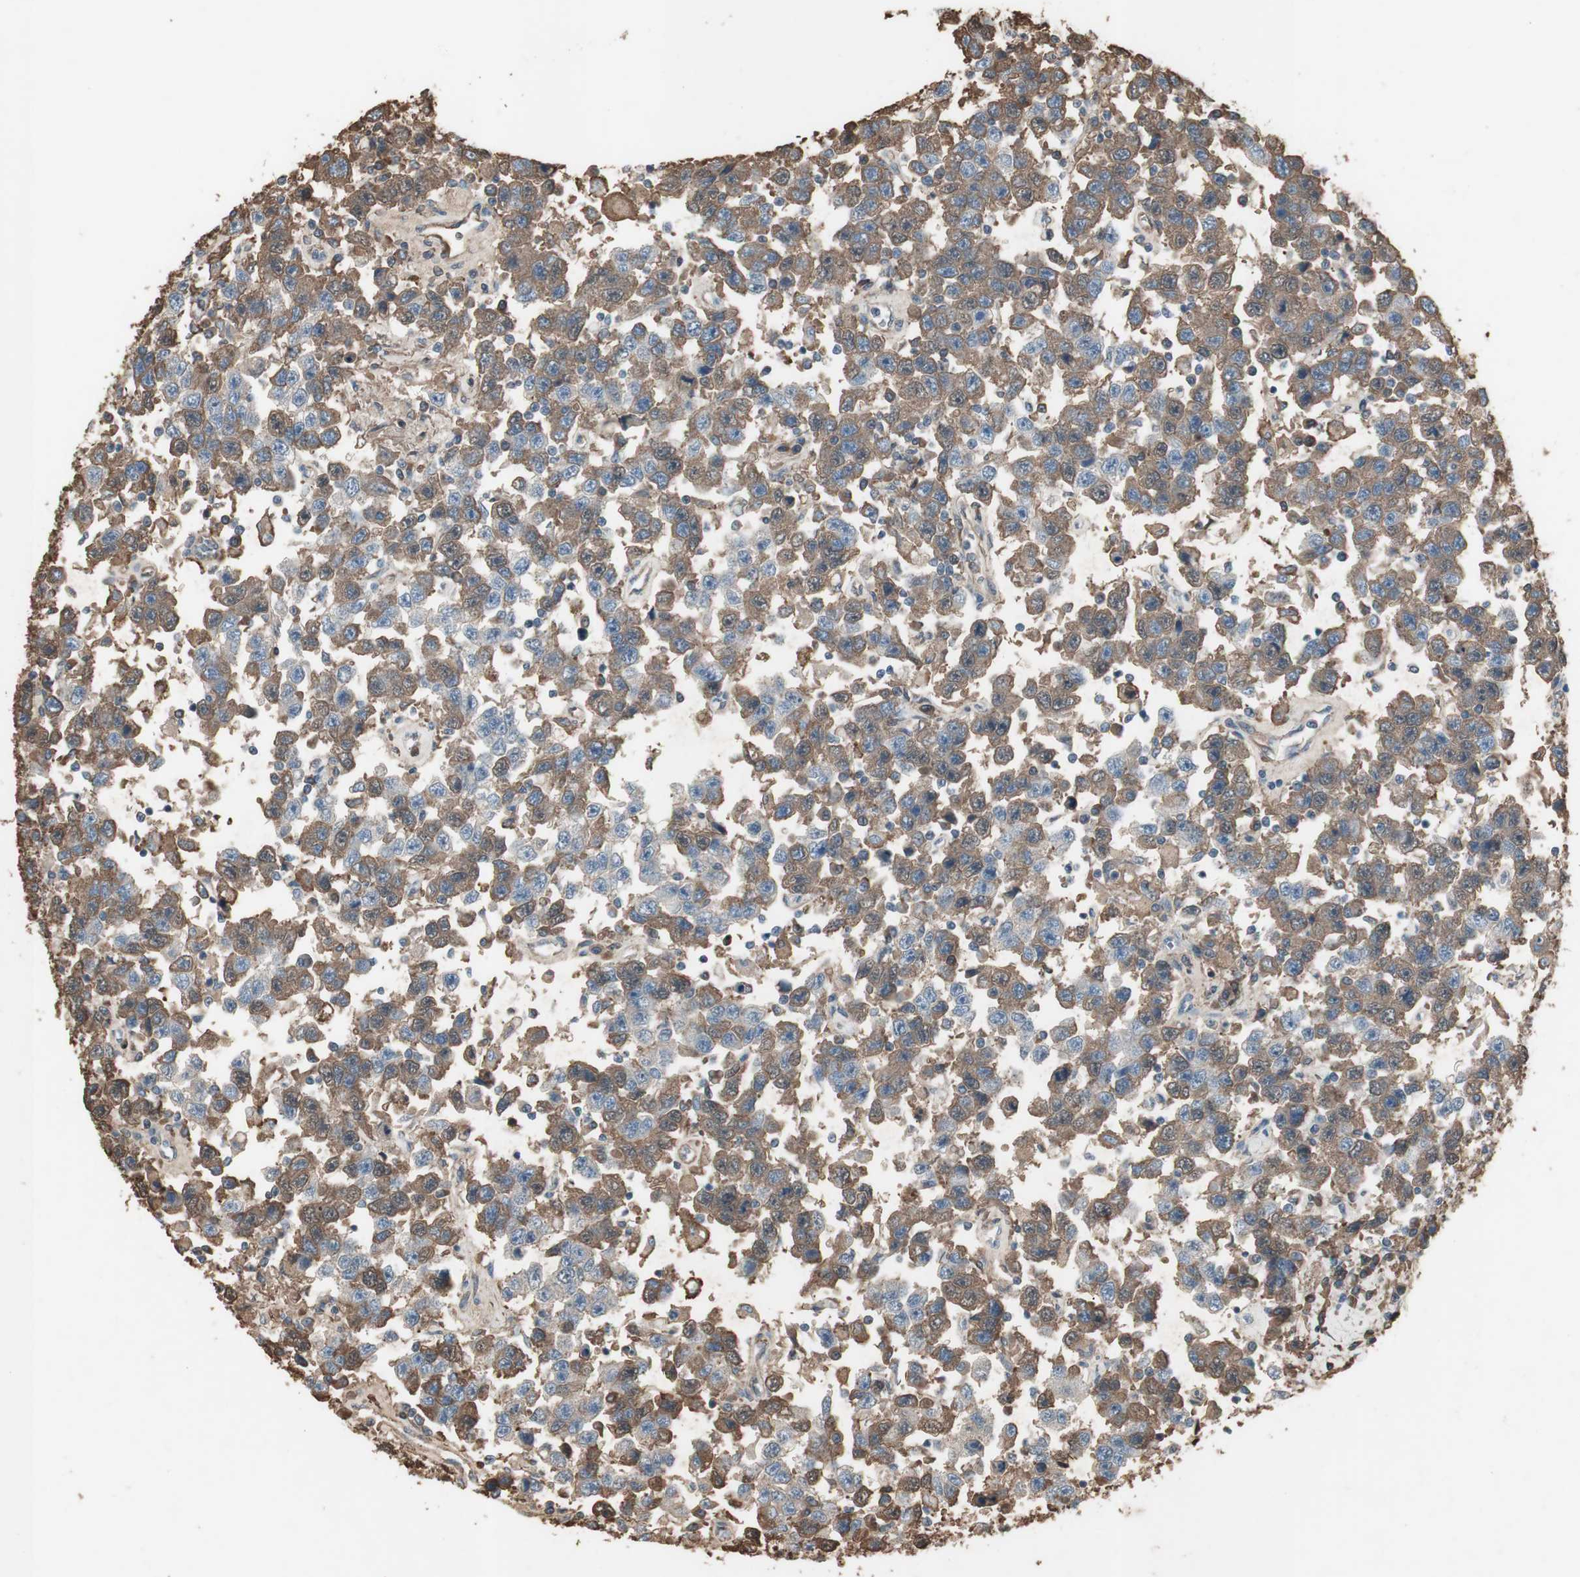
{"staining": {"intensity": "weak", "quantity": ">75%", "location": "cytoplasmic/membranous"}, "tissue": "testis cancer", "cell_type": "Tumor cells", "image_type": "cancer", "snomed": [{"axis": "morphology", "description": "Seminoma, NOS"}, {"axis": "topography", "description": "Testis"}], "caption": "IHC histopathology image of neoplastic tissue: human seminoma (testis) stained using immunohistochemistry displays low levels of weak protein expression localized specifically in the cytoplasmic/membranous of tumor cells, appearing as a cytoplasmic/membranous brown color.", "gene": "MMP14", "patient": {"sex": "male", "age": 41}}